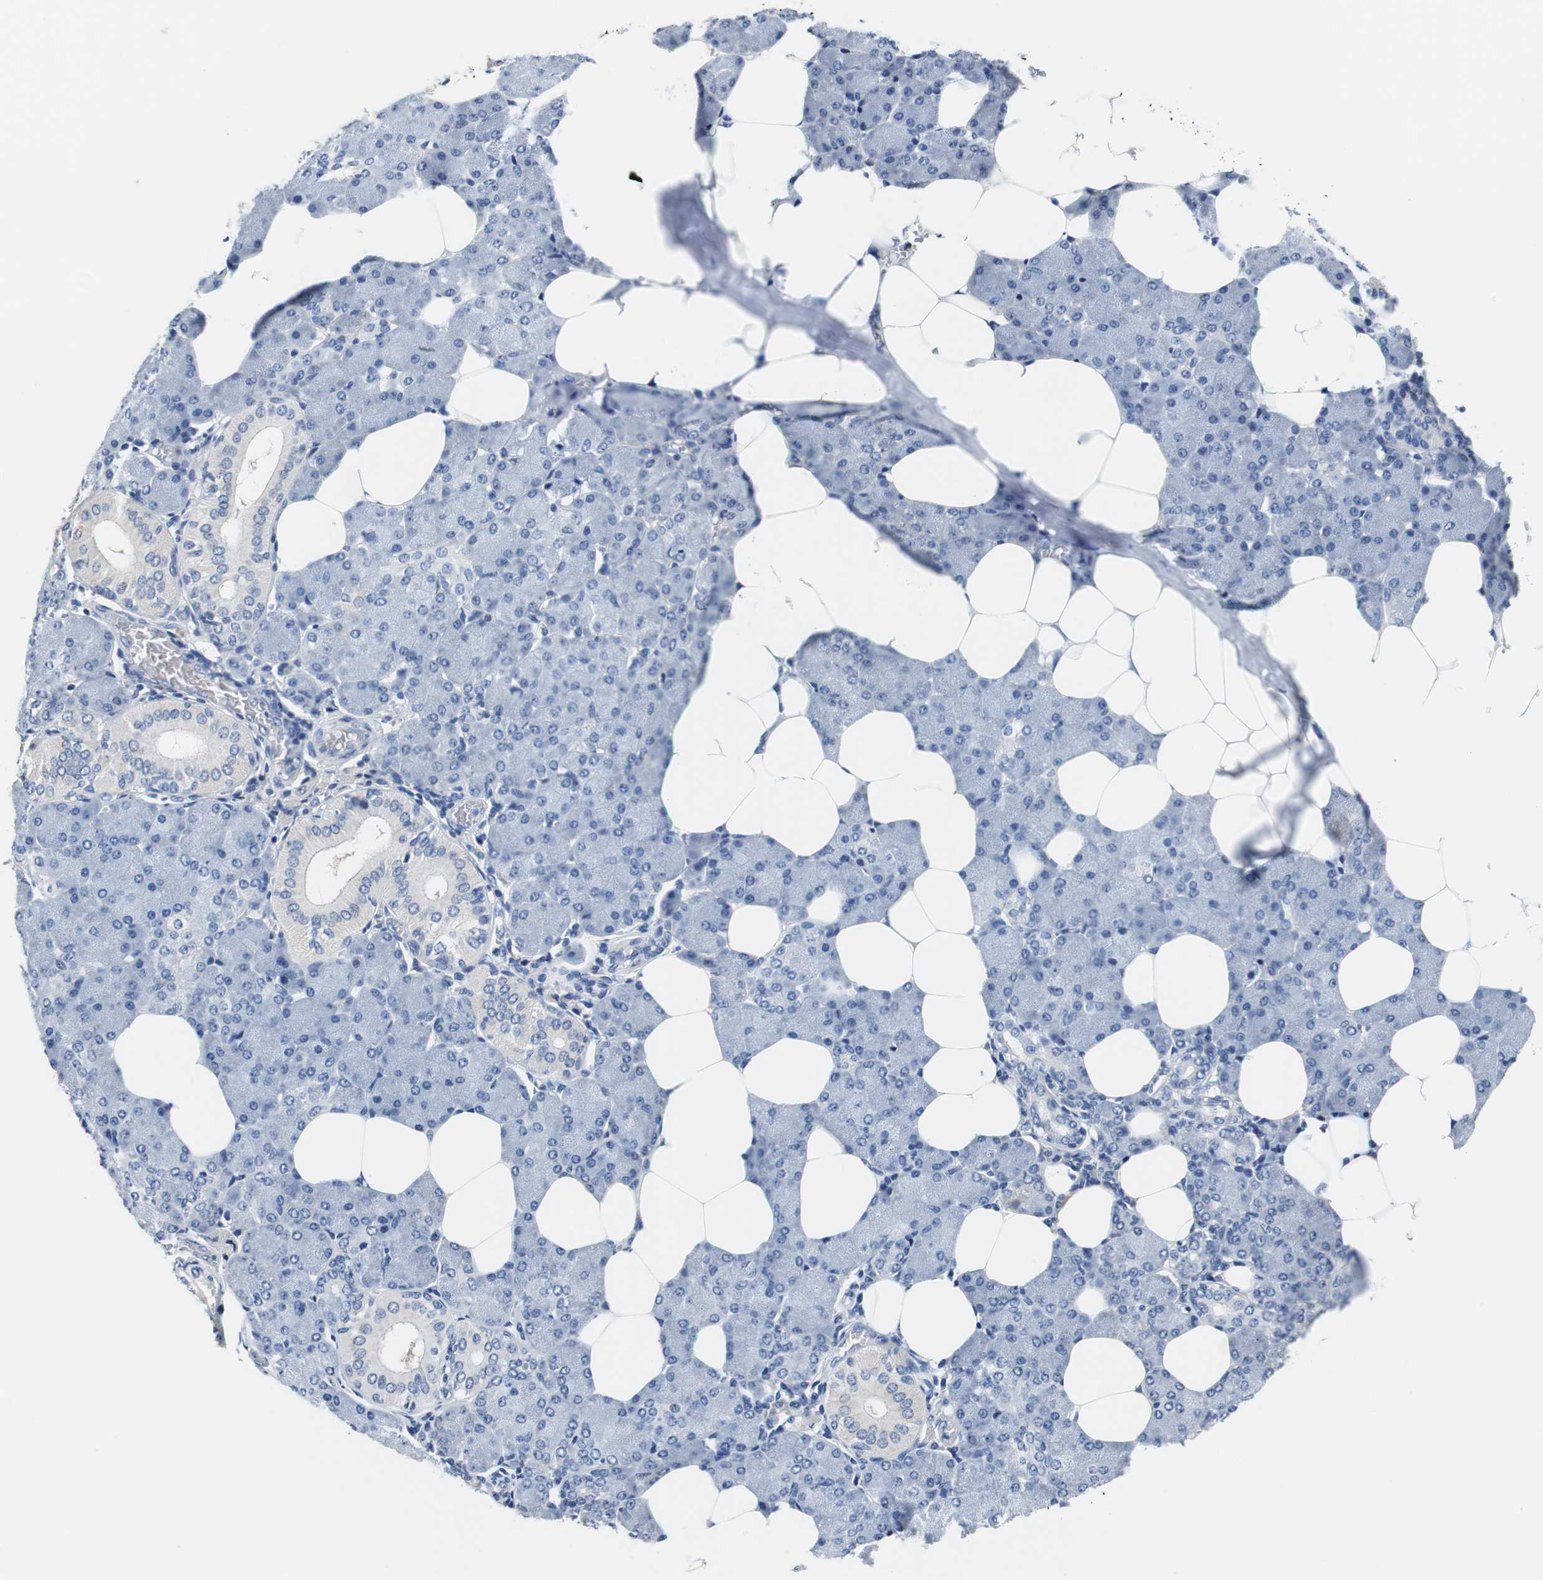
{"staining": {"intensity": "negative", "quantity": "none", "location": "none"}, "tissue": "salivary gland", "cell_type": "Glandular cells", "image_type": "normal", "snomed": [{"axis": "morphology", "description": "Normal tissue, NOS"}, {"axis": "morphology", "description": "Adenoma, NOS"}, {"axis": "topography", "description": "Salivary gland"}], "caption": "The histopathology image demonstrates no staining of glandular cells in unremarkable salivary gland. Nuclei are stained in blue.", "gene": "PCK1", "patient": {"sex": "female", "age": 32}}